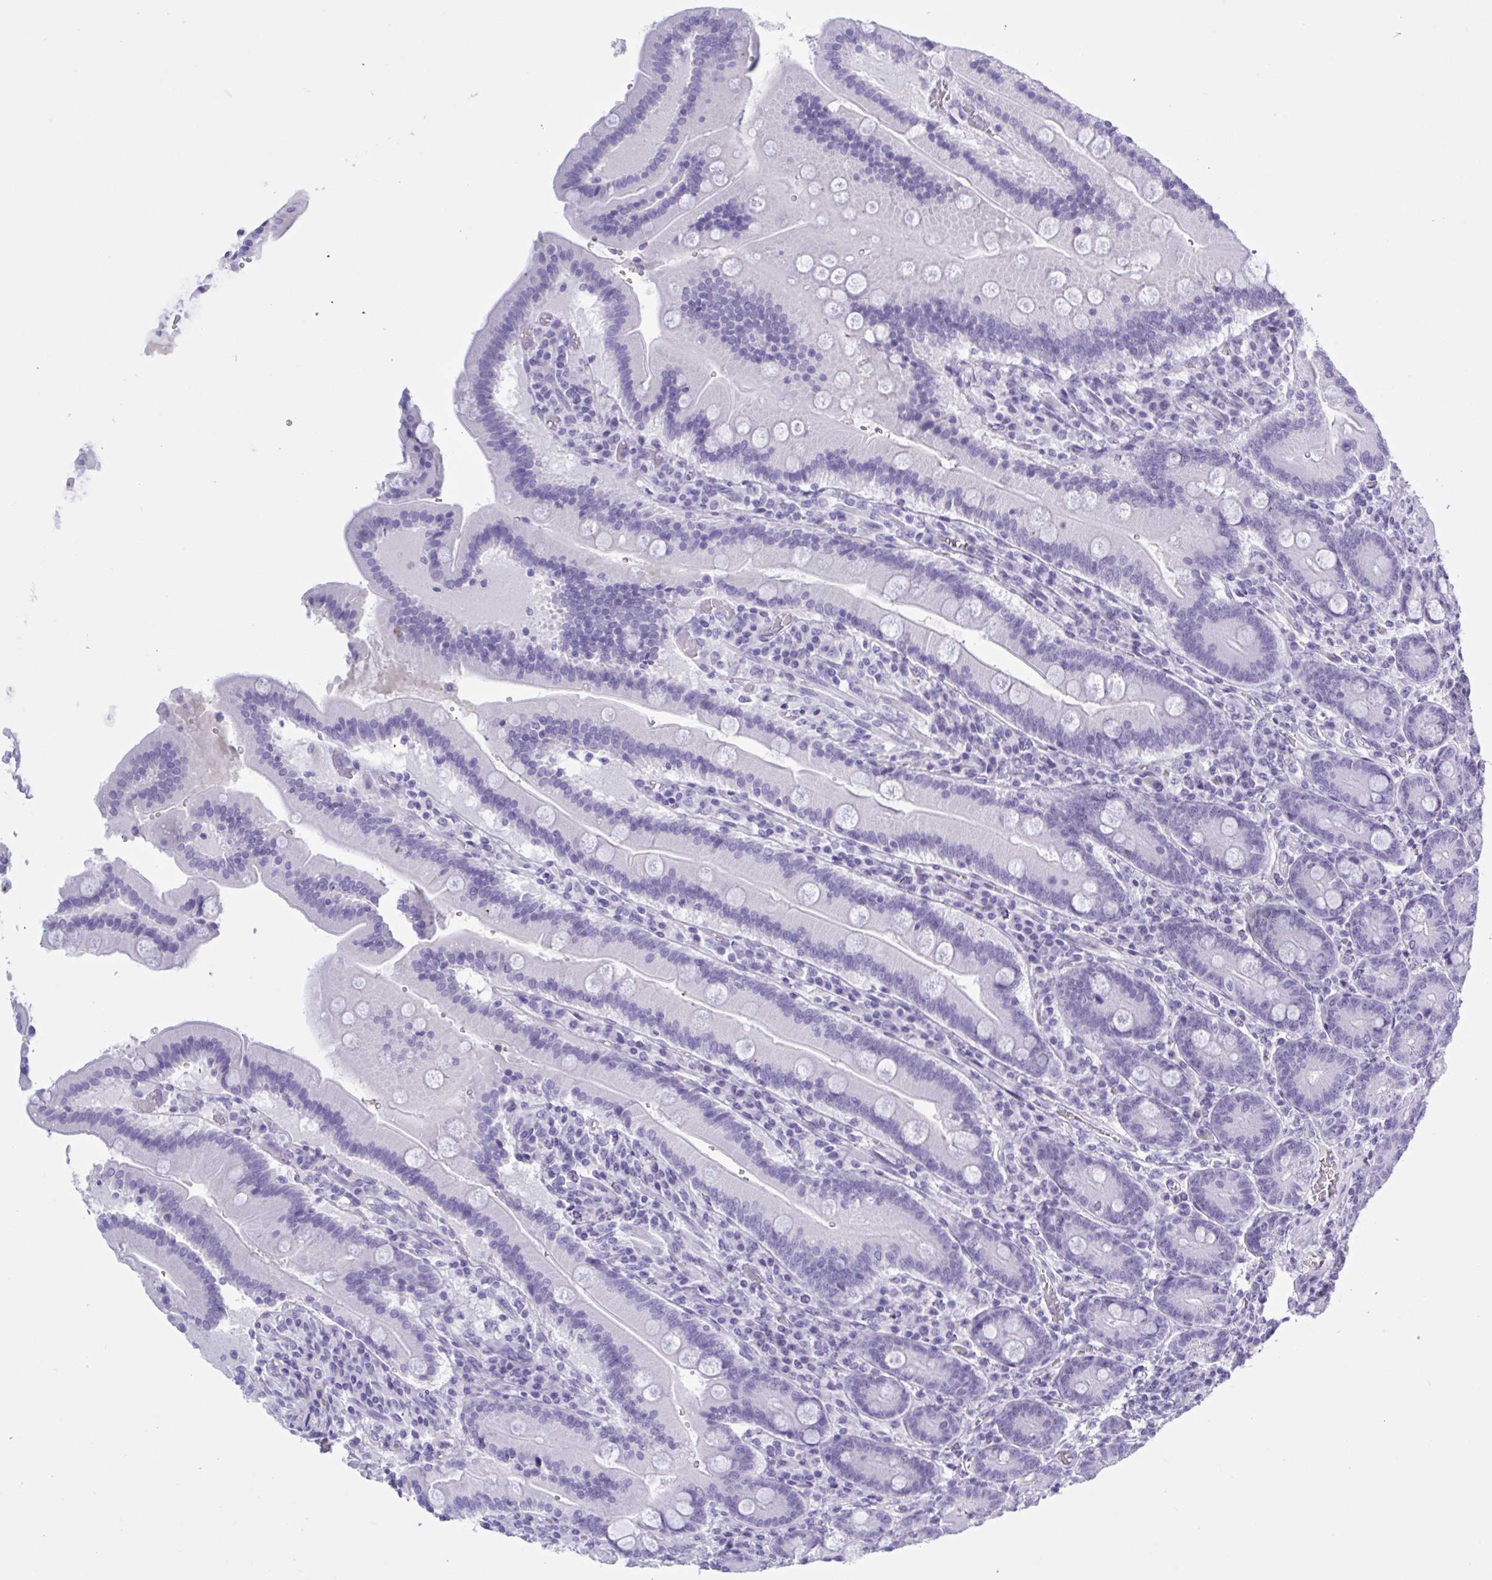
{"staining": {"intensity": "negative", "quantity": "none", "location": "none"}, "tissue": "duodenum", "cell_type": "Glandular cells", "image_type": "normal", "snomed": [{"axis": "morphology", "description": "Normal tissue, NOS"}, {"axis": "topography", "description": "Duodenum"}], "caption": "IHC photomicrograph of normal human duodenum stained for a protein (brown), which displays no positivity in glandular cells. (Immunohistochemistry, brightfield microscopy, high magnification).", "gene": "USP35", "patient": {"sex": "female", "age": 62}}